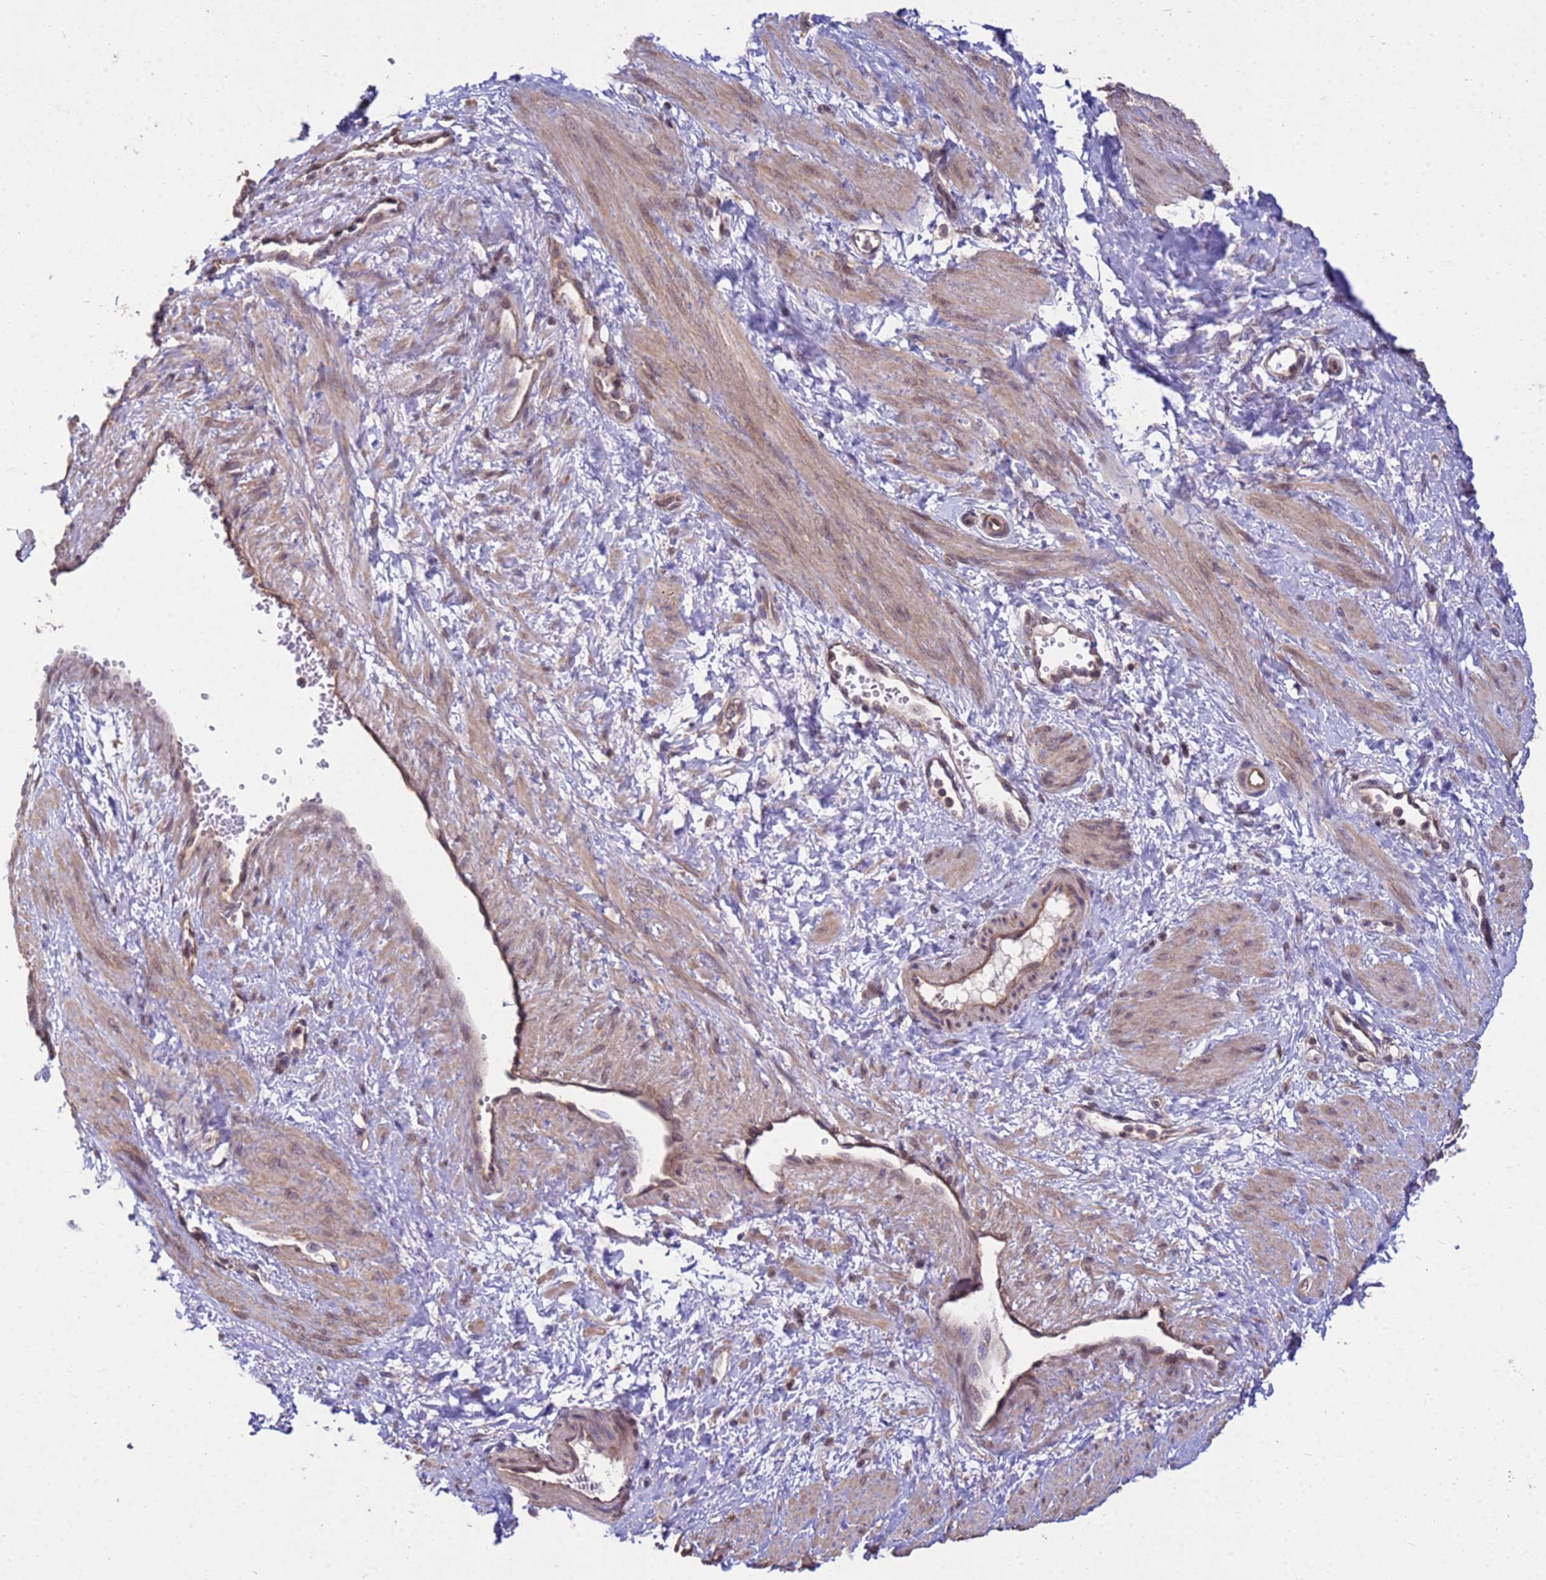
{"staining": {"intensity": "moderate", "quantity": "25%-75%", "location": "cytoplasmic/membranous"}, "tissue": "smooth muscle", "cell_type": "Smooth muscle cells", "image_type": "normal", "snomed": [{"axis": "morphology", "description": "Normal tissue, NOS"}, {"axis": "topography", "description": "Smooth muscle"}, {"axis": "topography", "description": "Uterus"}], "caption": "This histopathology image displays unremarkable smooth muscle stained with IHC to label a protein in brown. The cytoplasmic/membranous of smooth muscle cells show moderate positivity for the protein. Nuclei are counter-stained blue.", "gene": "P2RX7", "patient": {"sex": "female", "age": 39}}